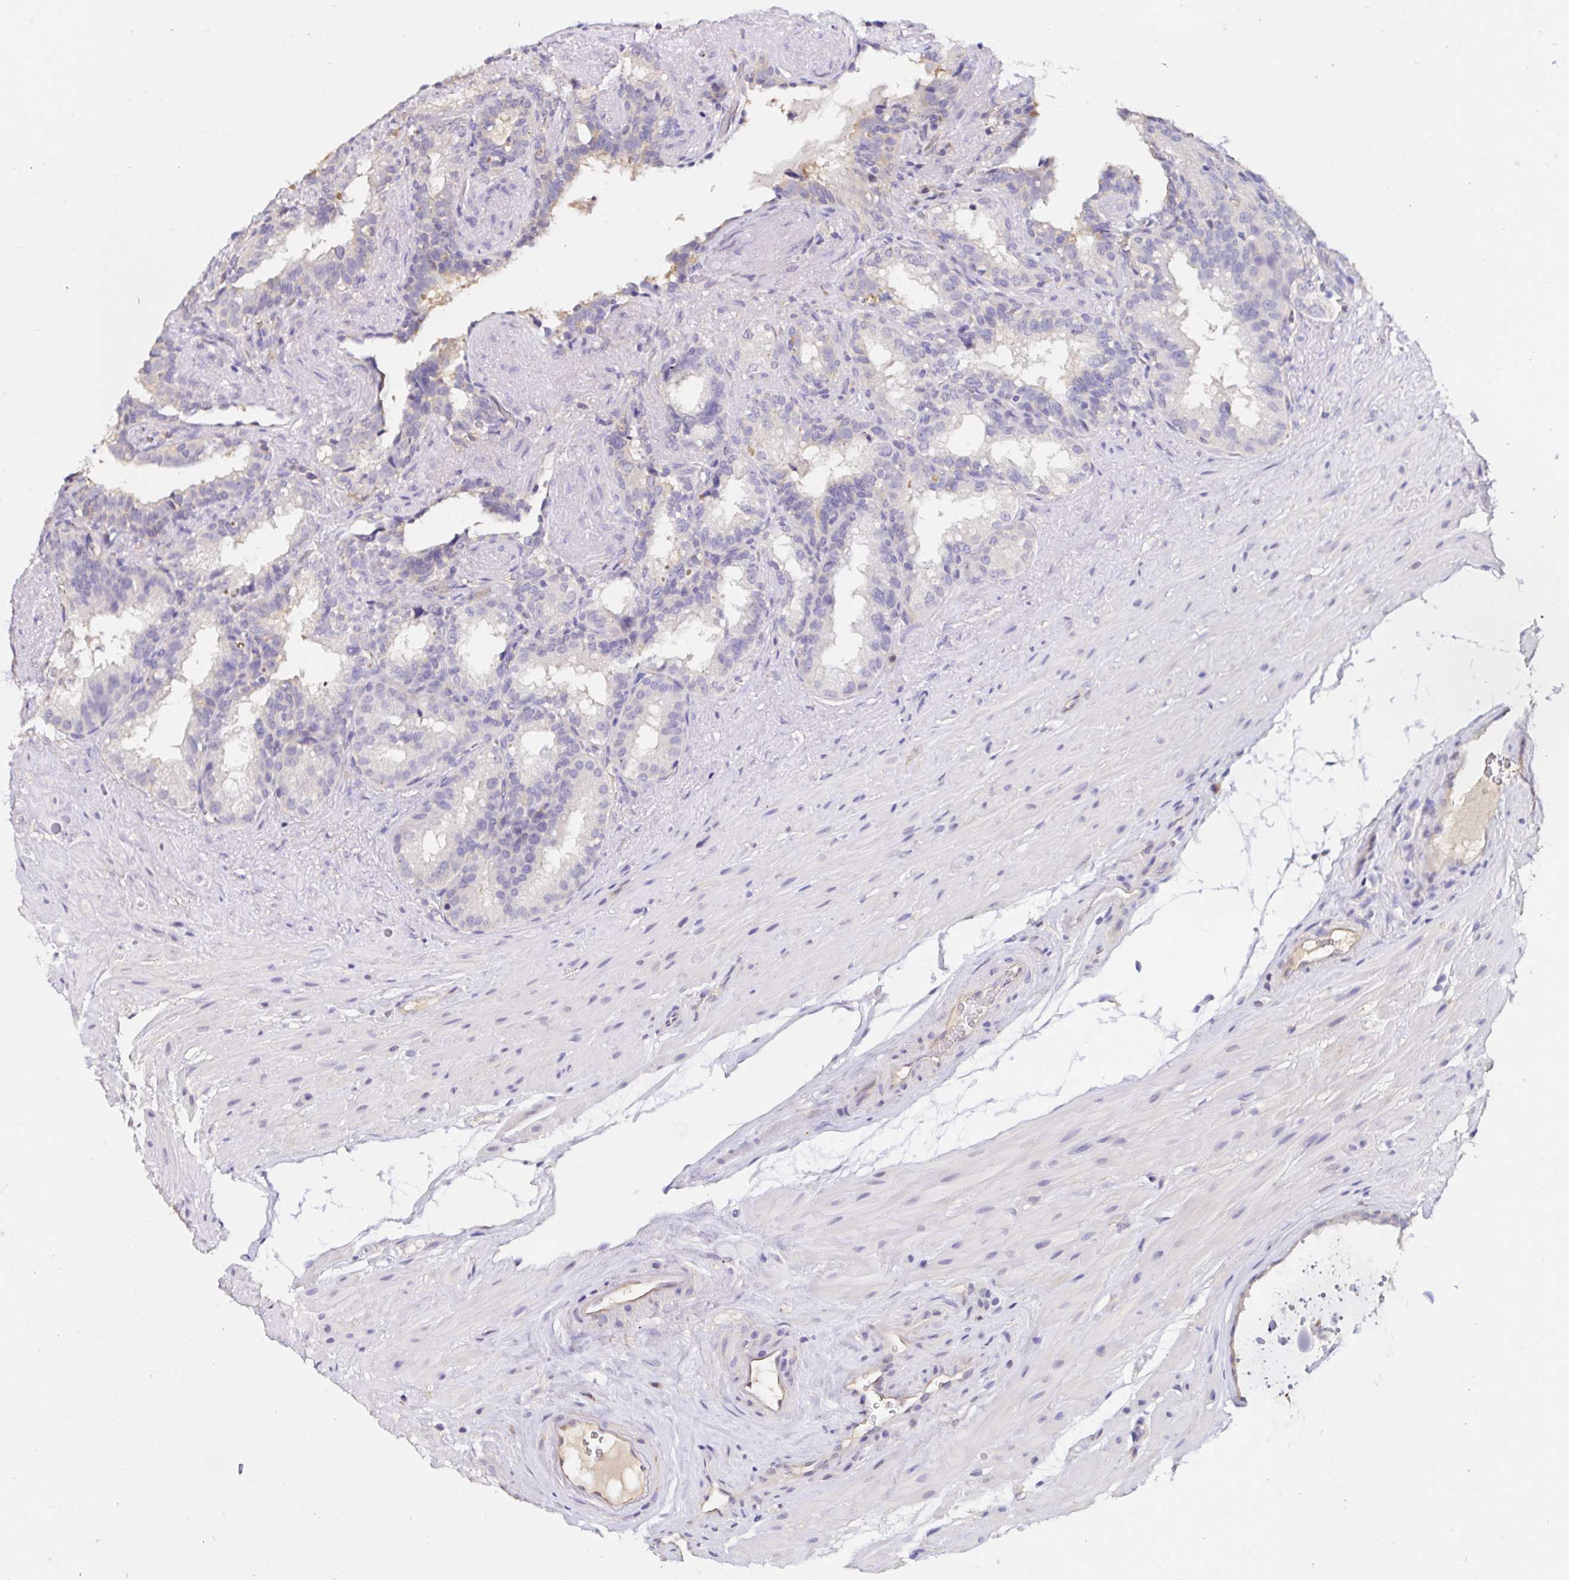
{"staining": {"intensity": "negative", "quantity": "none", "location": "none"}, "tissue": "seminal vesicle", "cell_type": "Glandular cells", "image_type": "normal", "snomed": [{"axis": "morphology", "description": "Normal tissue, NOS"}, {"axis": "topography", "description": "Seminal veicle"}], "caption": "Immunohistochemistry of normal seminal vesicle reveals no expression in glandular cells. The staining is performed using DAB brown chromogen with nuclei counter-stained in using hematoxylin.", "gene": "RSRP1", "patient": {"sex": "male", "age": 60}}